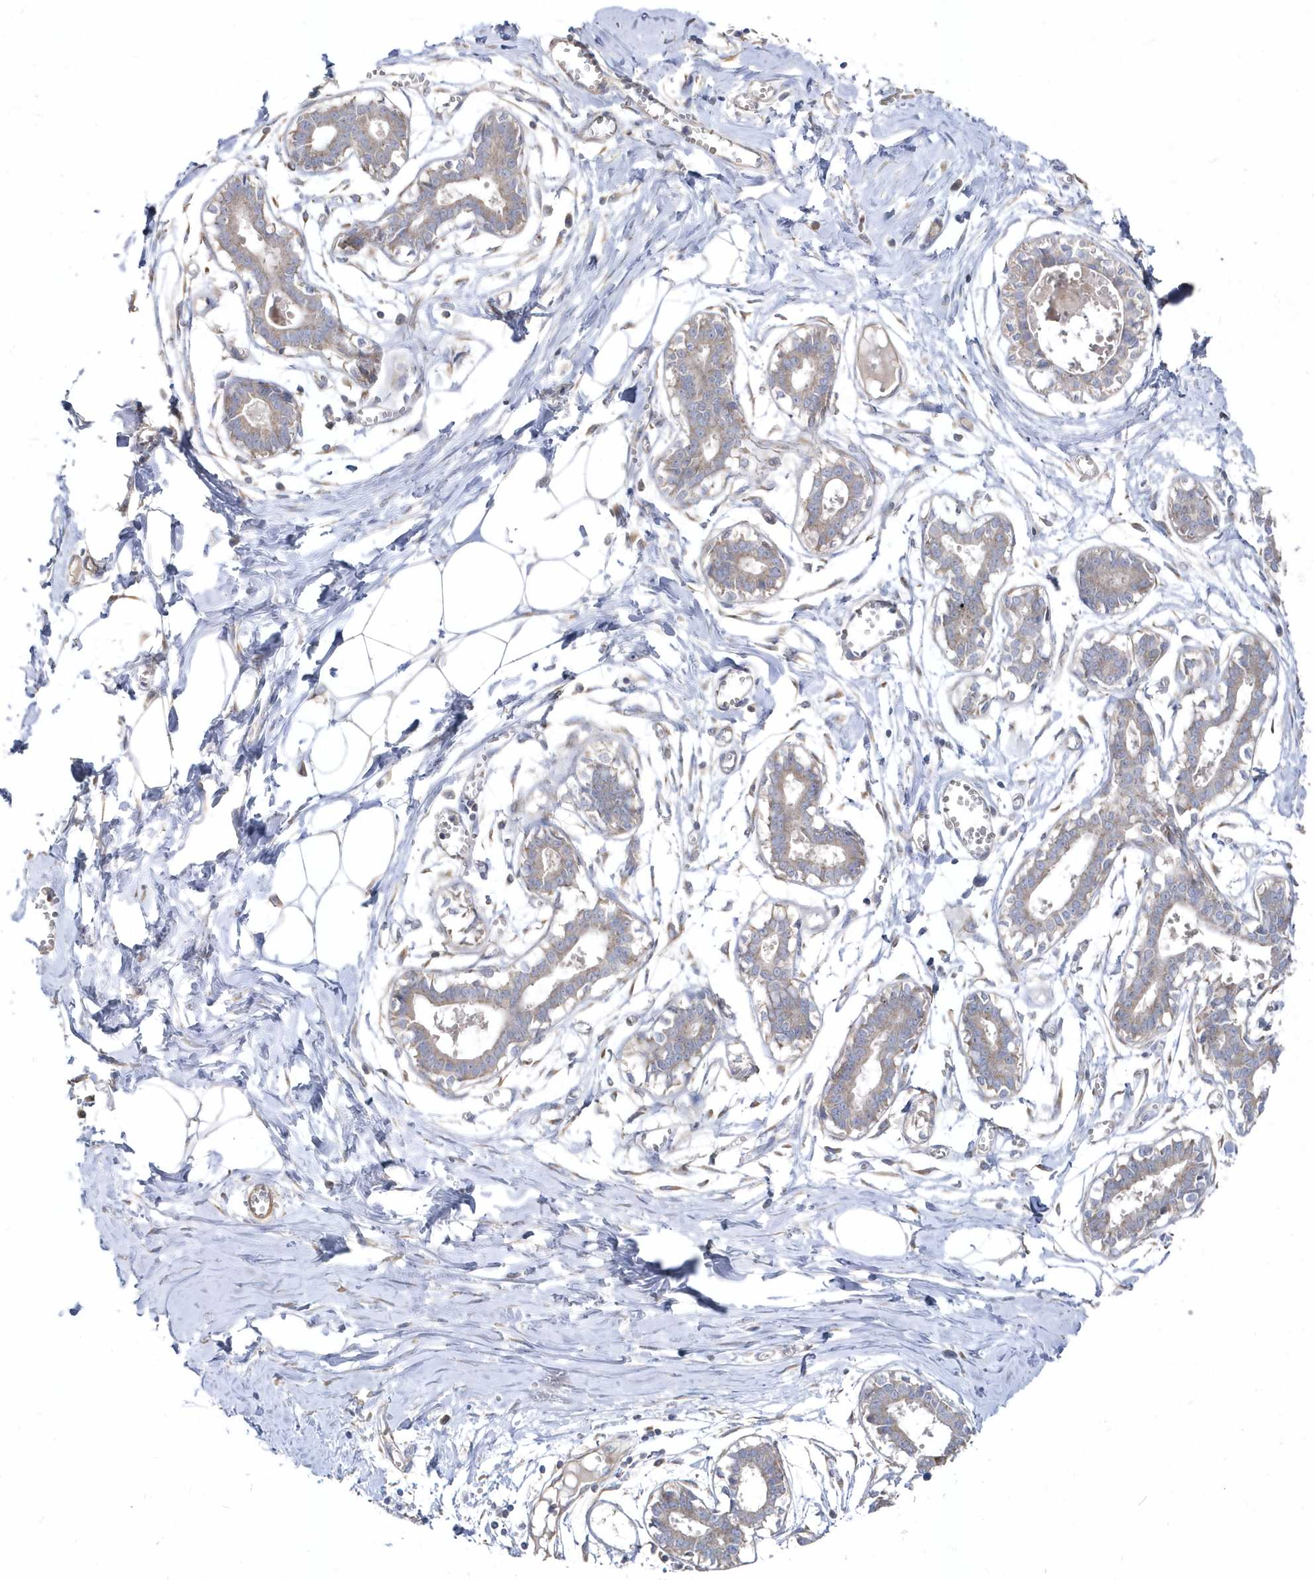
{"staining": {"intensity": "negative", "quantity": "none", "location": "none"}, "tissue": "breast", "cell_type": "Adipocytes", "image_type": "normal", "snomed": [{"axis": "morphology", "description": "Normal tissue, NOS"}, {"axis": "topography", "description": "Breast"}], "caption": "Immunohistochemistry of benign breast reveals no staining in adipocytes. The staining was performed using DAB to visualize the protein expression in brown, while the nuclei were stained in blue with hematoxylin (Magnification: 20x).", "gene": "LEXM", "patient": {"sex": "female", "age": 27}}